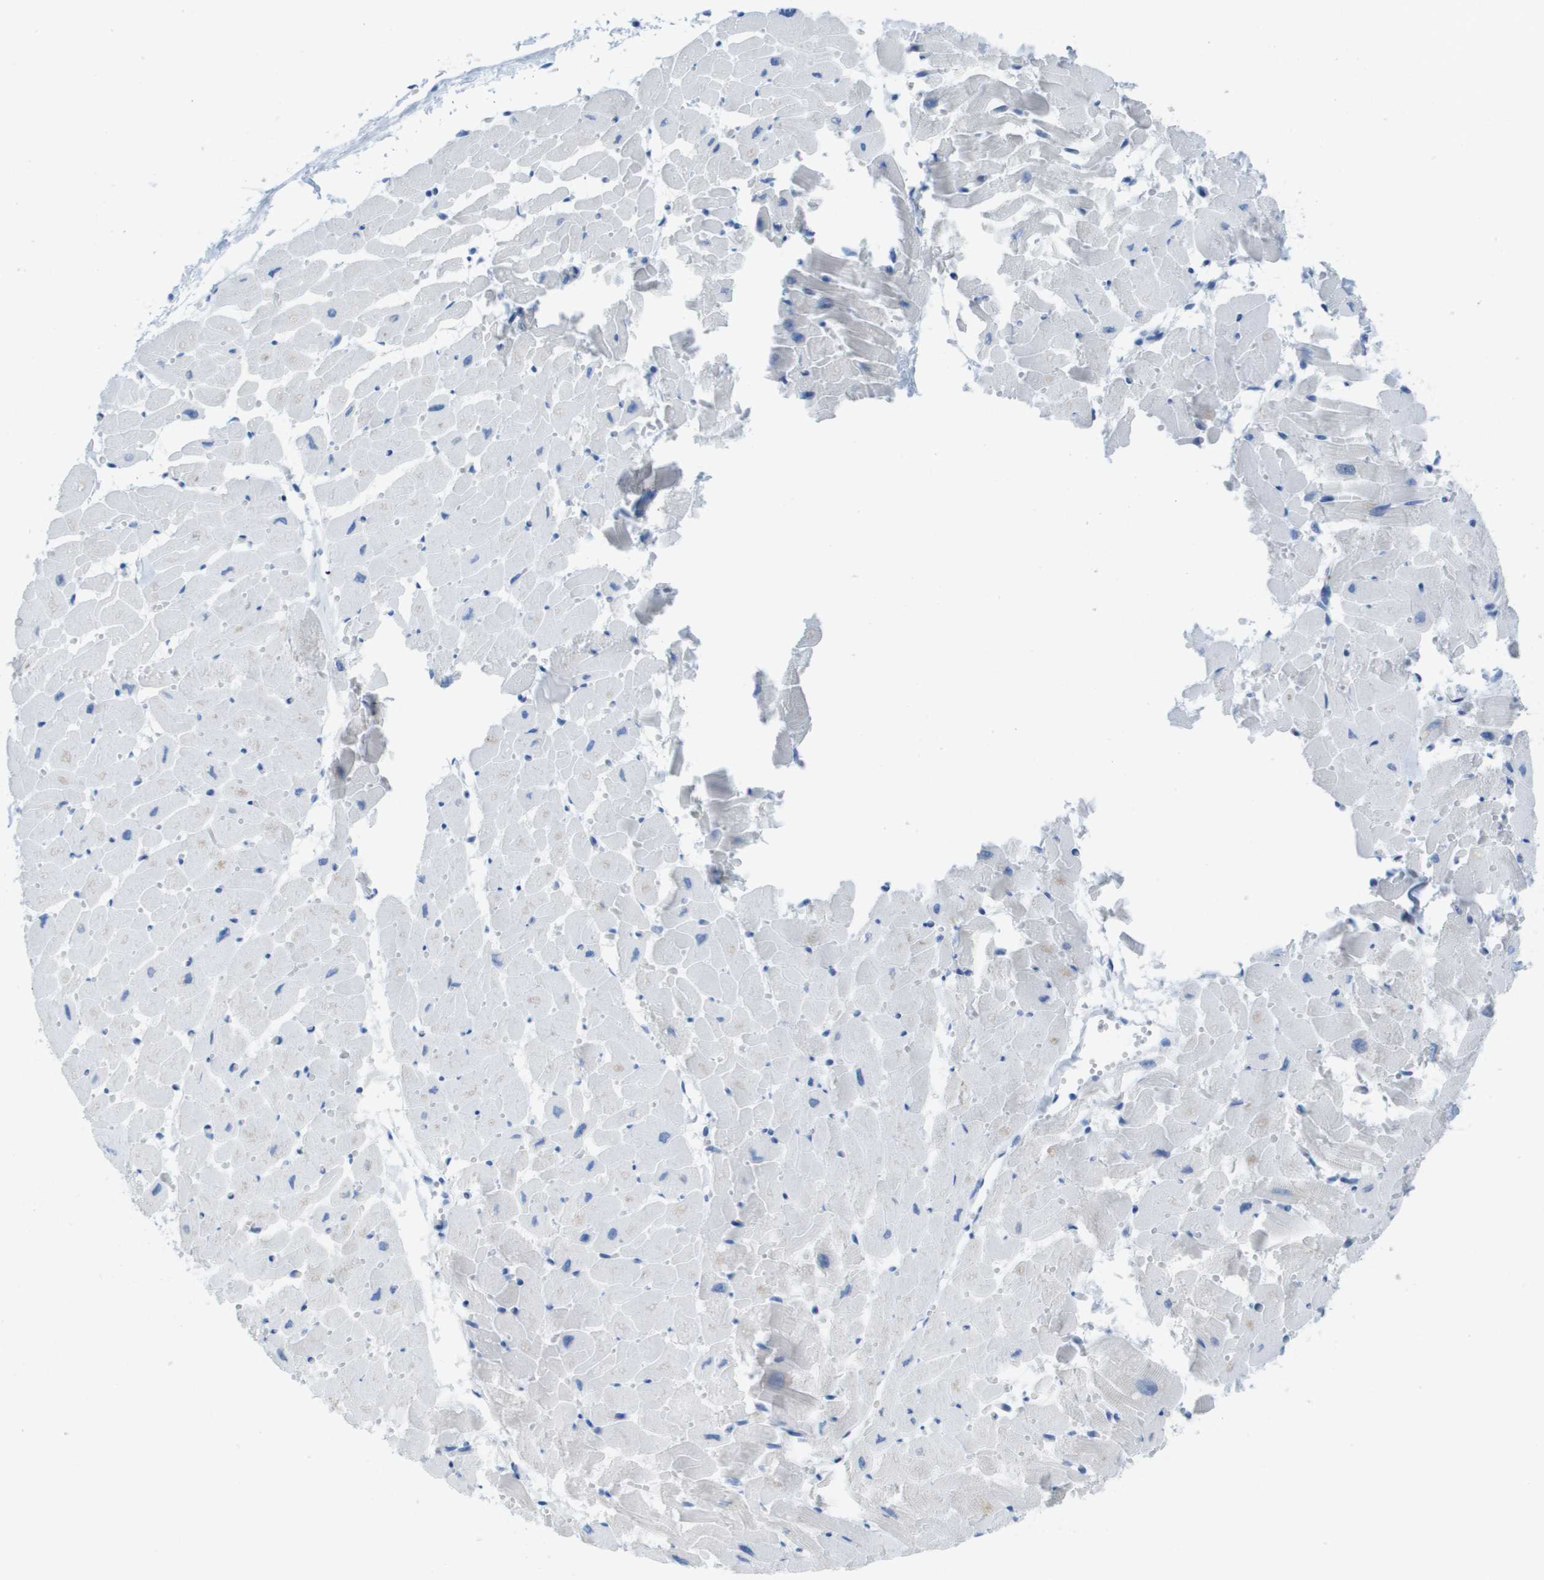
{"staining": {"intensity": "negative", "quantity": "none", "location": "none"}, "tissue": "heart muscle", "cell_type": "Cardiomyocytes", "image_type": "normal", "snomed": [{"axis": "morphology", "description": "Normal tissue, NOS"}, {"axis": "topography", "description": "Heart"}], "caption": "An IHC micrograph of unremarkable heart muscle is shown. There is no staining in cardiomyocytes of heart muscle.", "gene": "GPR18", "patient": {"sex": "female", "age": 19}}